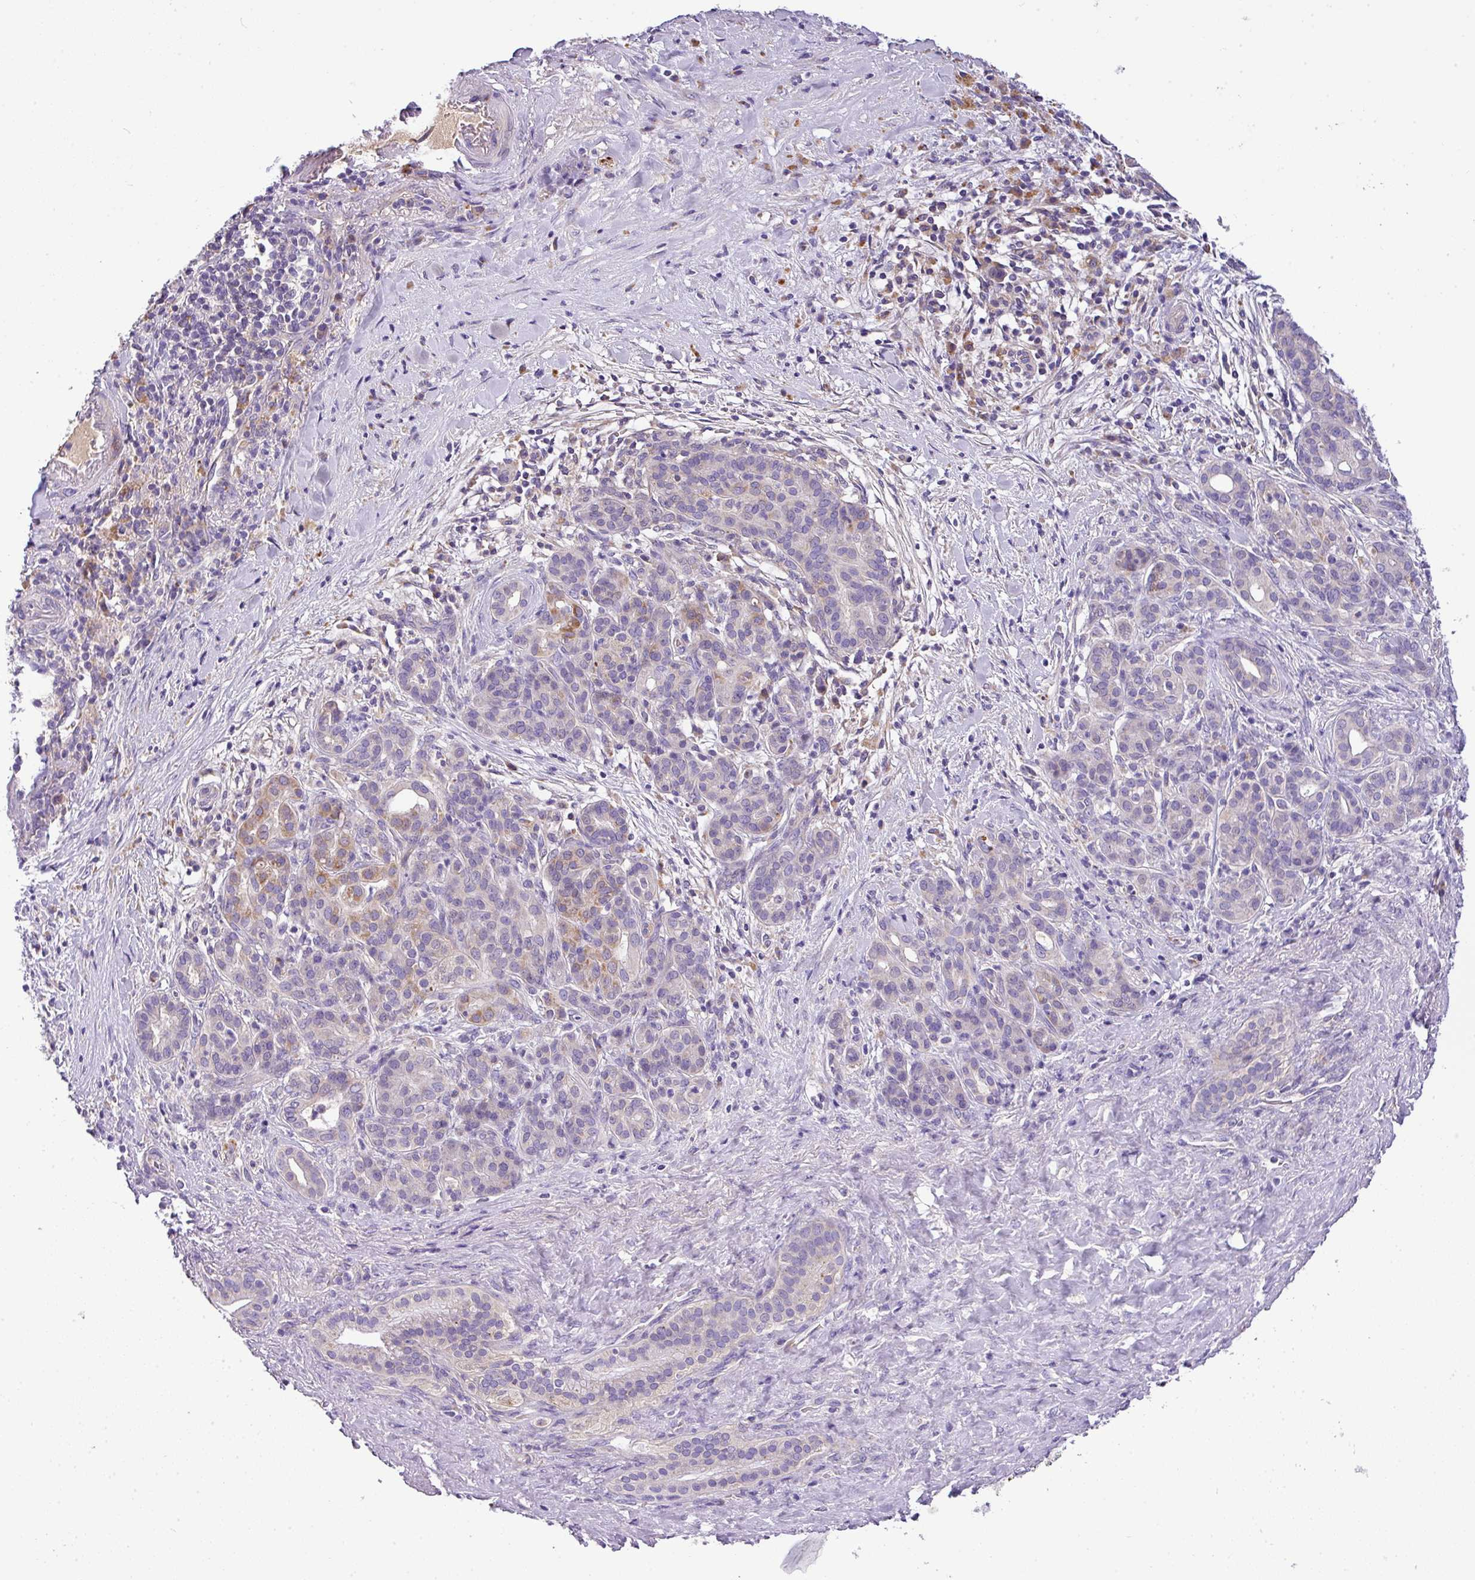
{"staining": {"intensity": "negative", "quantity": "none", "location": "none"}, "tissue": "pancreatic cancer", "cell_type": "Tumor cells", "image_type": "cancer", "snomed": [{"axis": "morphology", "description": "Adenocarcinoma, NOS"}, {"axis": "topography", "description": "Pancreas"}], "caption": "A photomicrograph of human adenocarcinoma (pancreatic) is negative for staining in tumor cells.", "gene": "ANXA2R", "patient": {"sex": "male", "age": 44}}